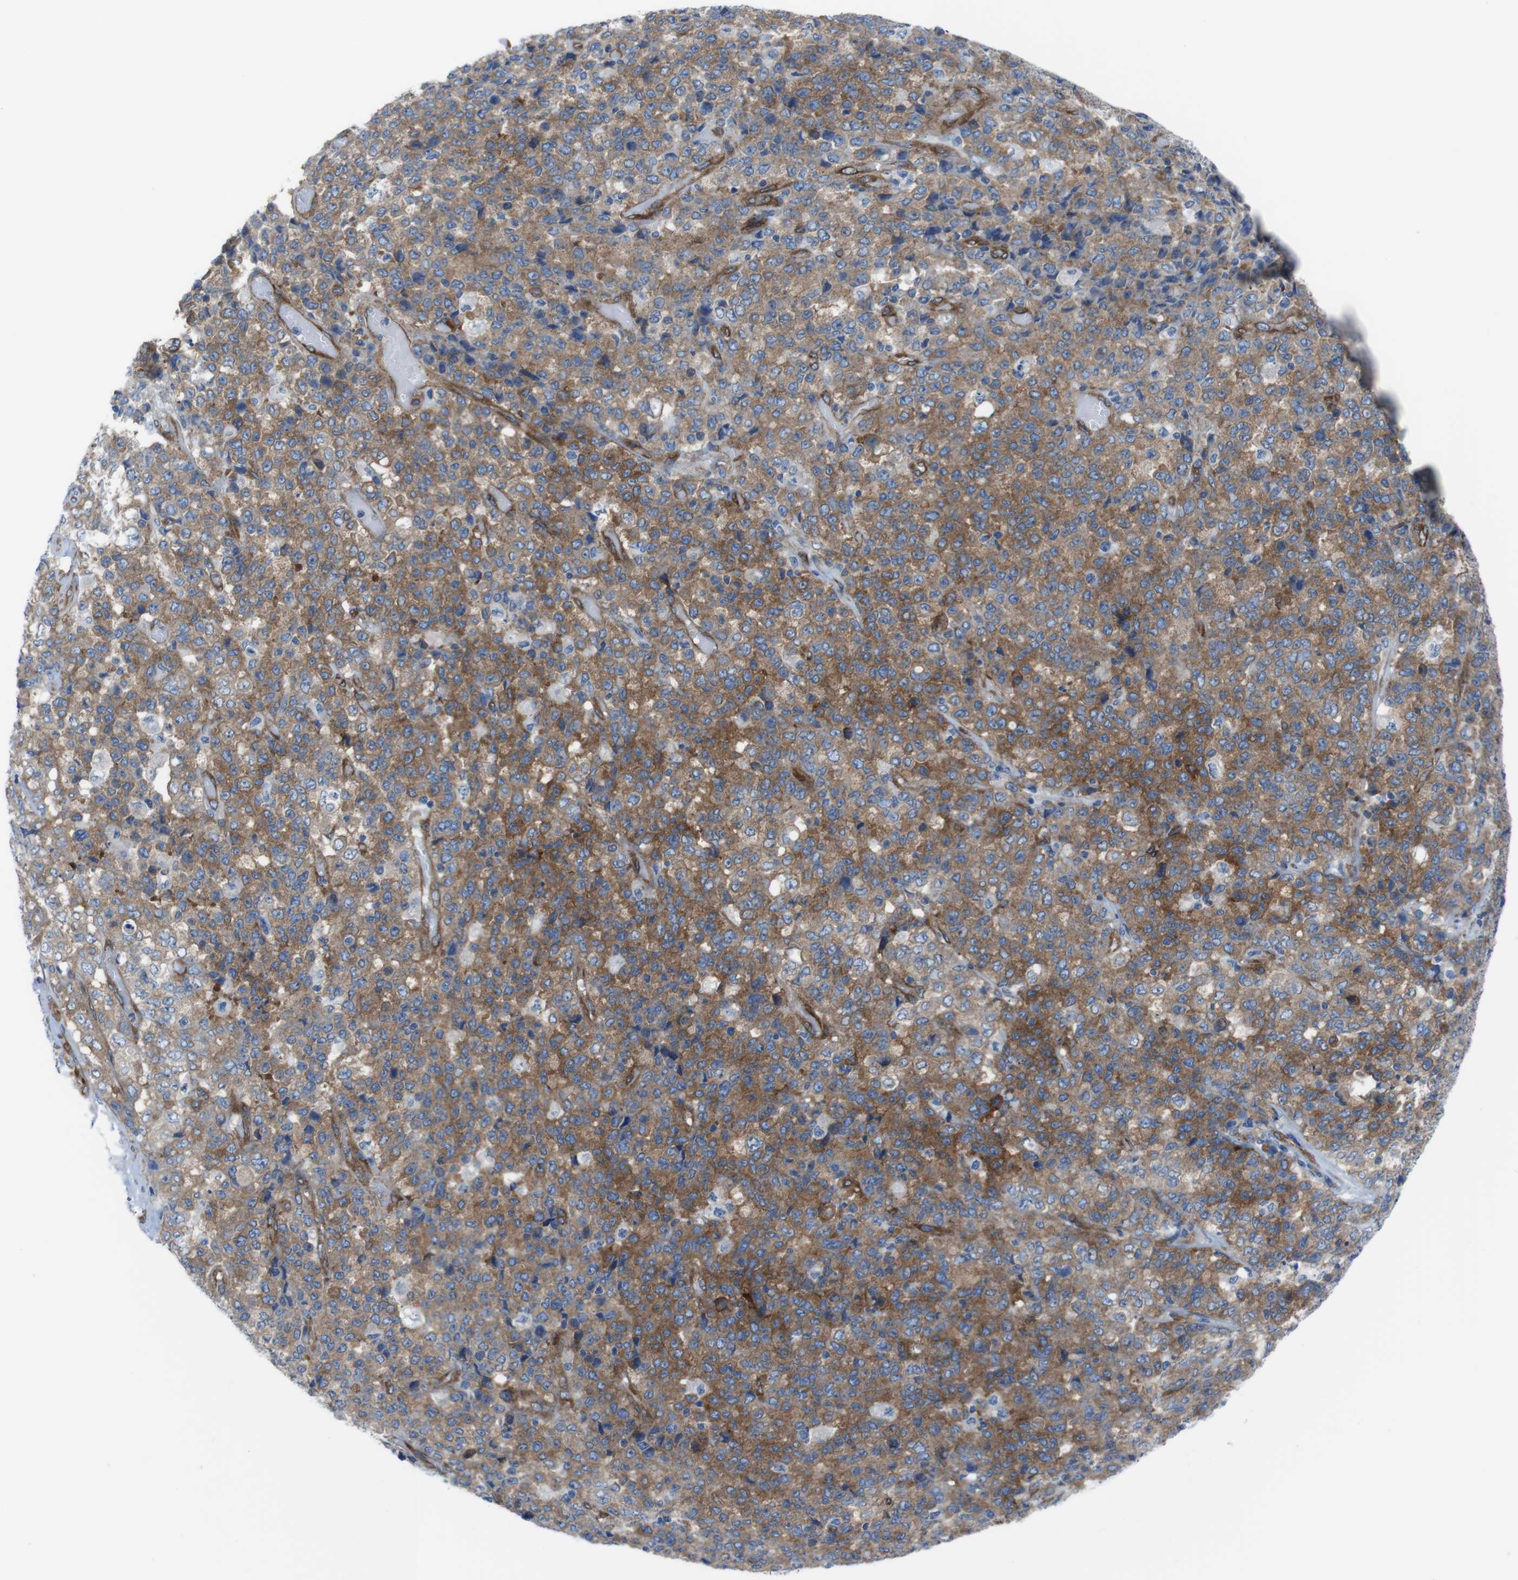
{"staining": {"intensity": "moderate", "quantity": ">75%", "location": "cytoplasmic/membranous"}, "tissue": "stomach cancer", "cell_type": "Tumor cells", "image_type": "cancer", "snomed": [{"axis": "morphology", "description": "Adenocarcinoma, NOS"}, {"axis": "topography", "description": "Stomach"}], "caption": "A photomicrograph of human stomach cancer (adenocarcinoma) stained for a protein reveals moderate cytoplasmic/membranous brown staining in tumor cells. Nuclei are stained in blue.", "gene": "DIAPH2", "patient": {"sex": "female", "age": 73}}